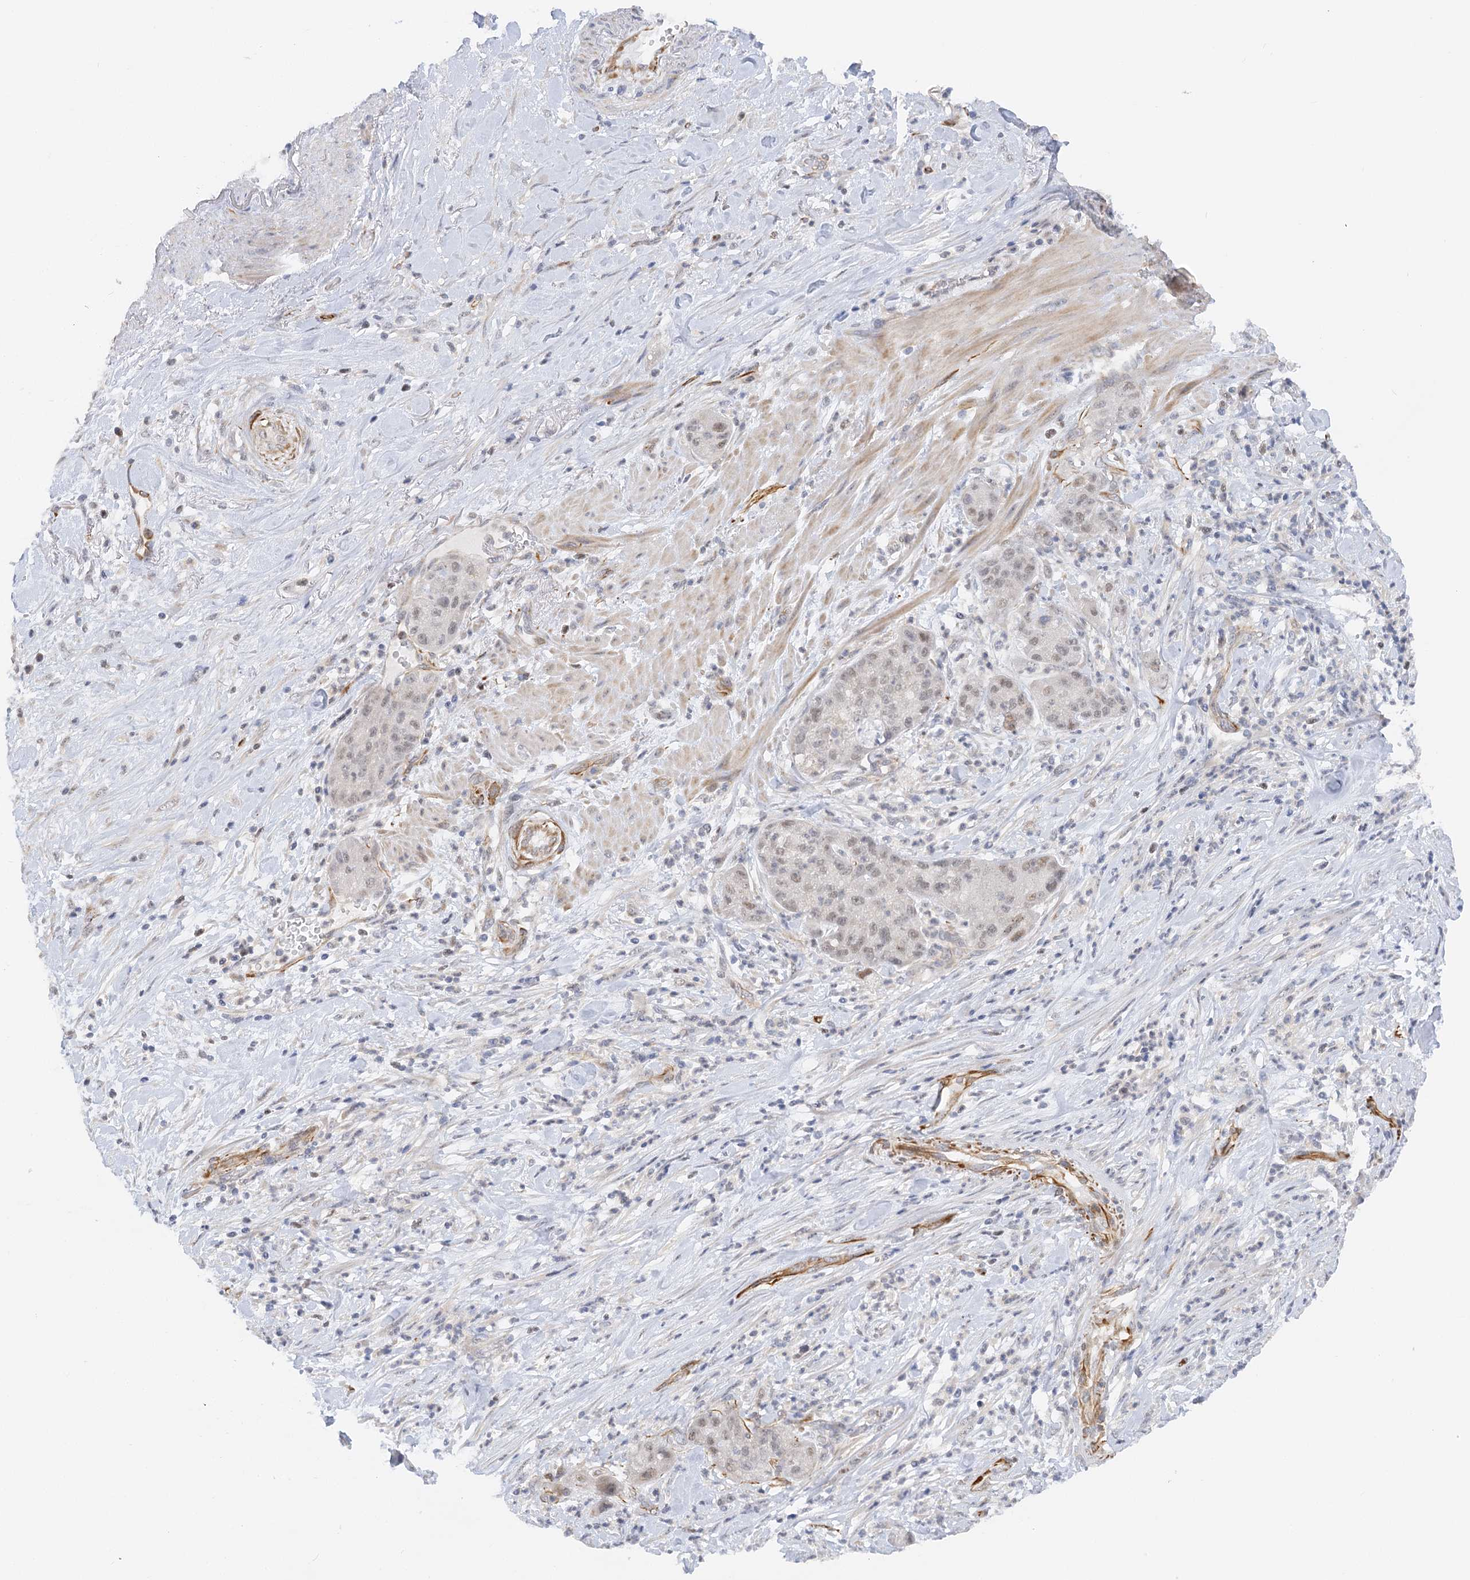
{"staining": {"intensity": "weak", "quantity": ">75%", "location": "nuclear"}, "tissue": "pancreatic cancer", "cell_type": "Tumor cells", "image_type": "cancer", "snomed": [{"axis": "morphology", "description": "Adenocarcinoma, NOS"}, {"axis": "topography", "description": "Pancreas"}], "caption": "A micrograph of pancreatic adenocarcinoma stained for a protein demonstrates weak nuclear brown staining in tumor cells.", "gene": "NELL2", "patient": {"sex": "female", "age": 78}}